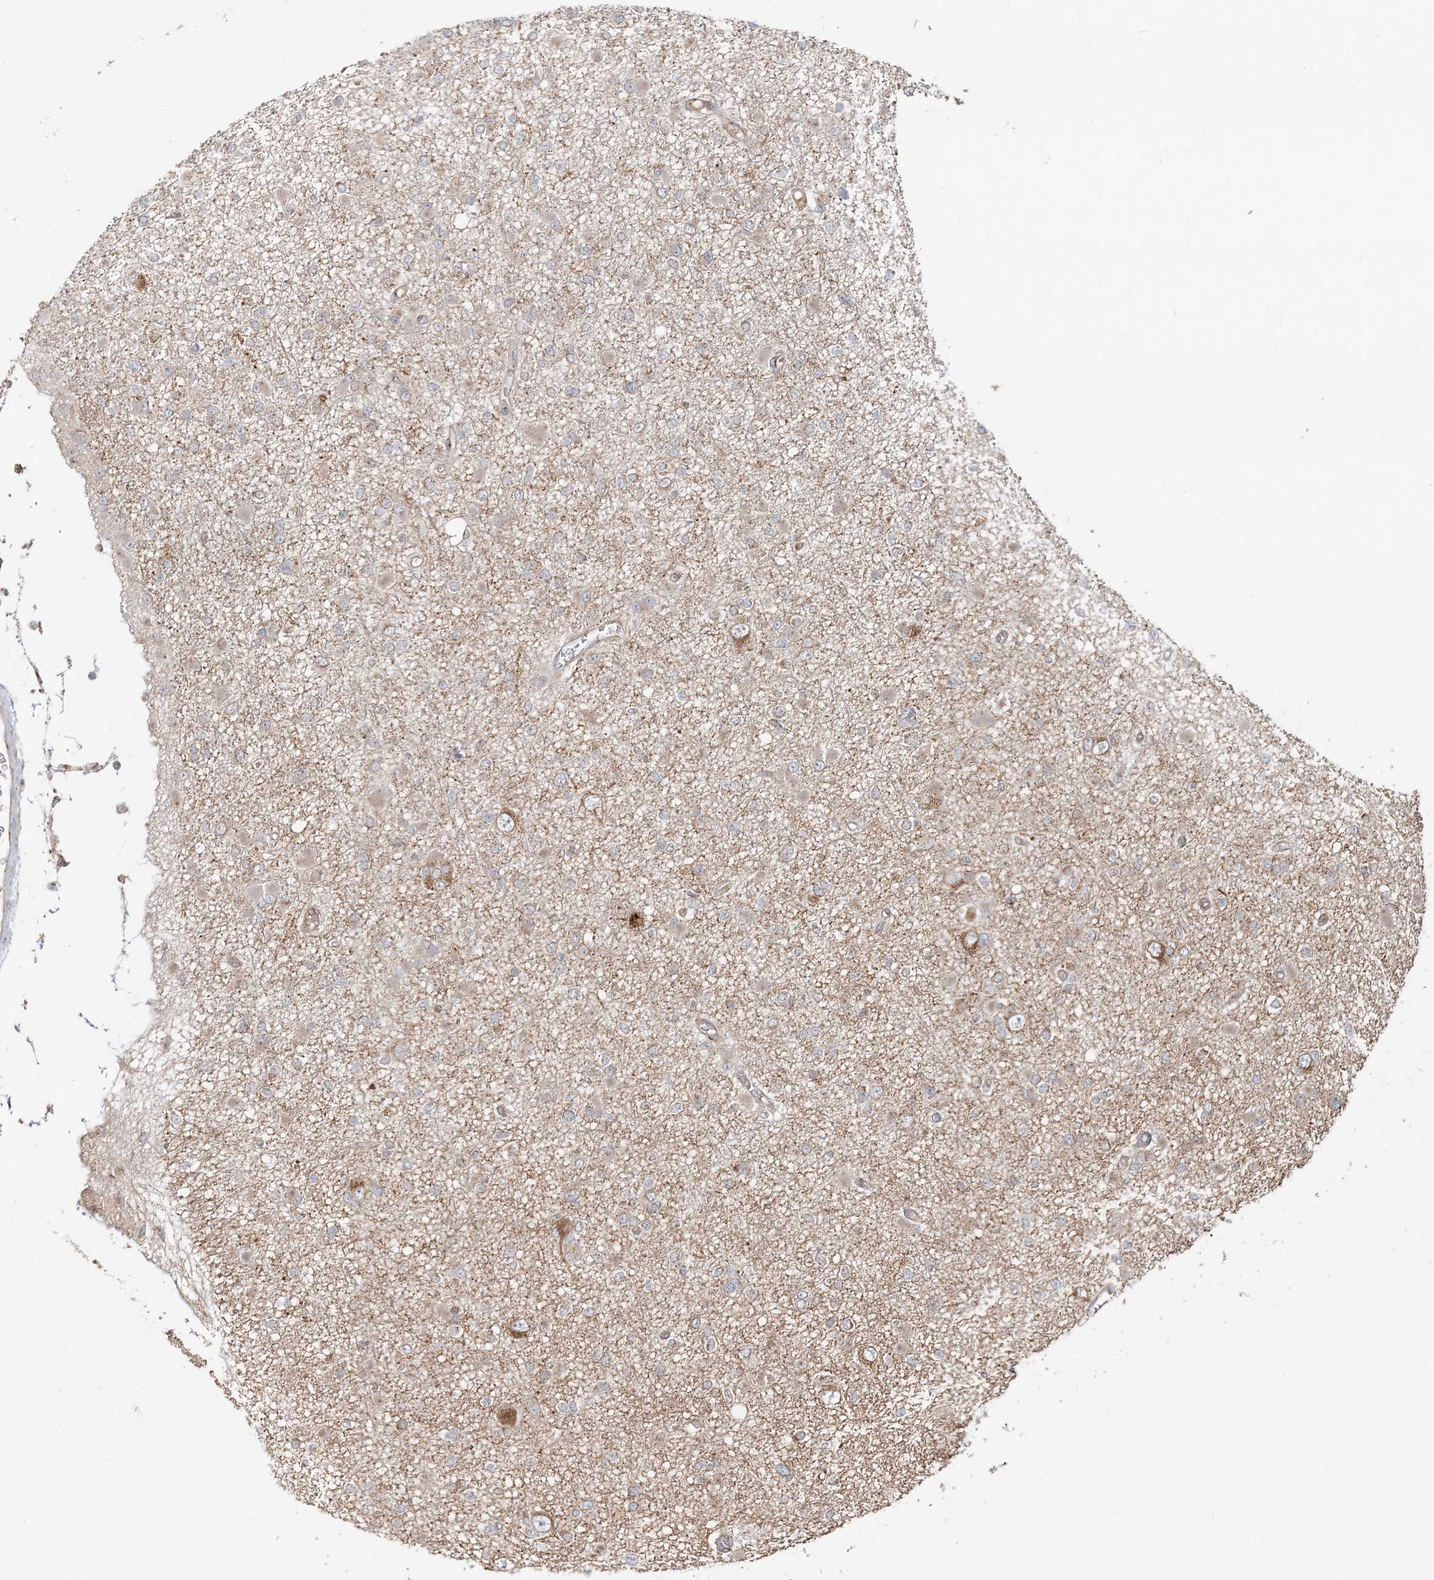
{"staining": {"intensity": "weak", "quantity": "<25%", "location": "cytoplasmic/membranous"}, "tissue": "glioma", "cell_type": "Tumor cells", "image_type": "cancer", "snomed": [{"axis": "morphology", "description": "Glioma, malignant, Low grade"}, {"axis": "topography", "description": "Brain"}], "caption": "High magnification brightfield microscopy of glioma stained with DAB (3,3'-diaminobenzidine) (brown) and counterstained with hematoxylin (blue): tumor cells show no significant staining.", "gene": "ABCC3", "patient": {"sex": "female", "age": 22}}